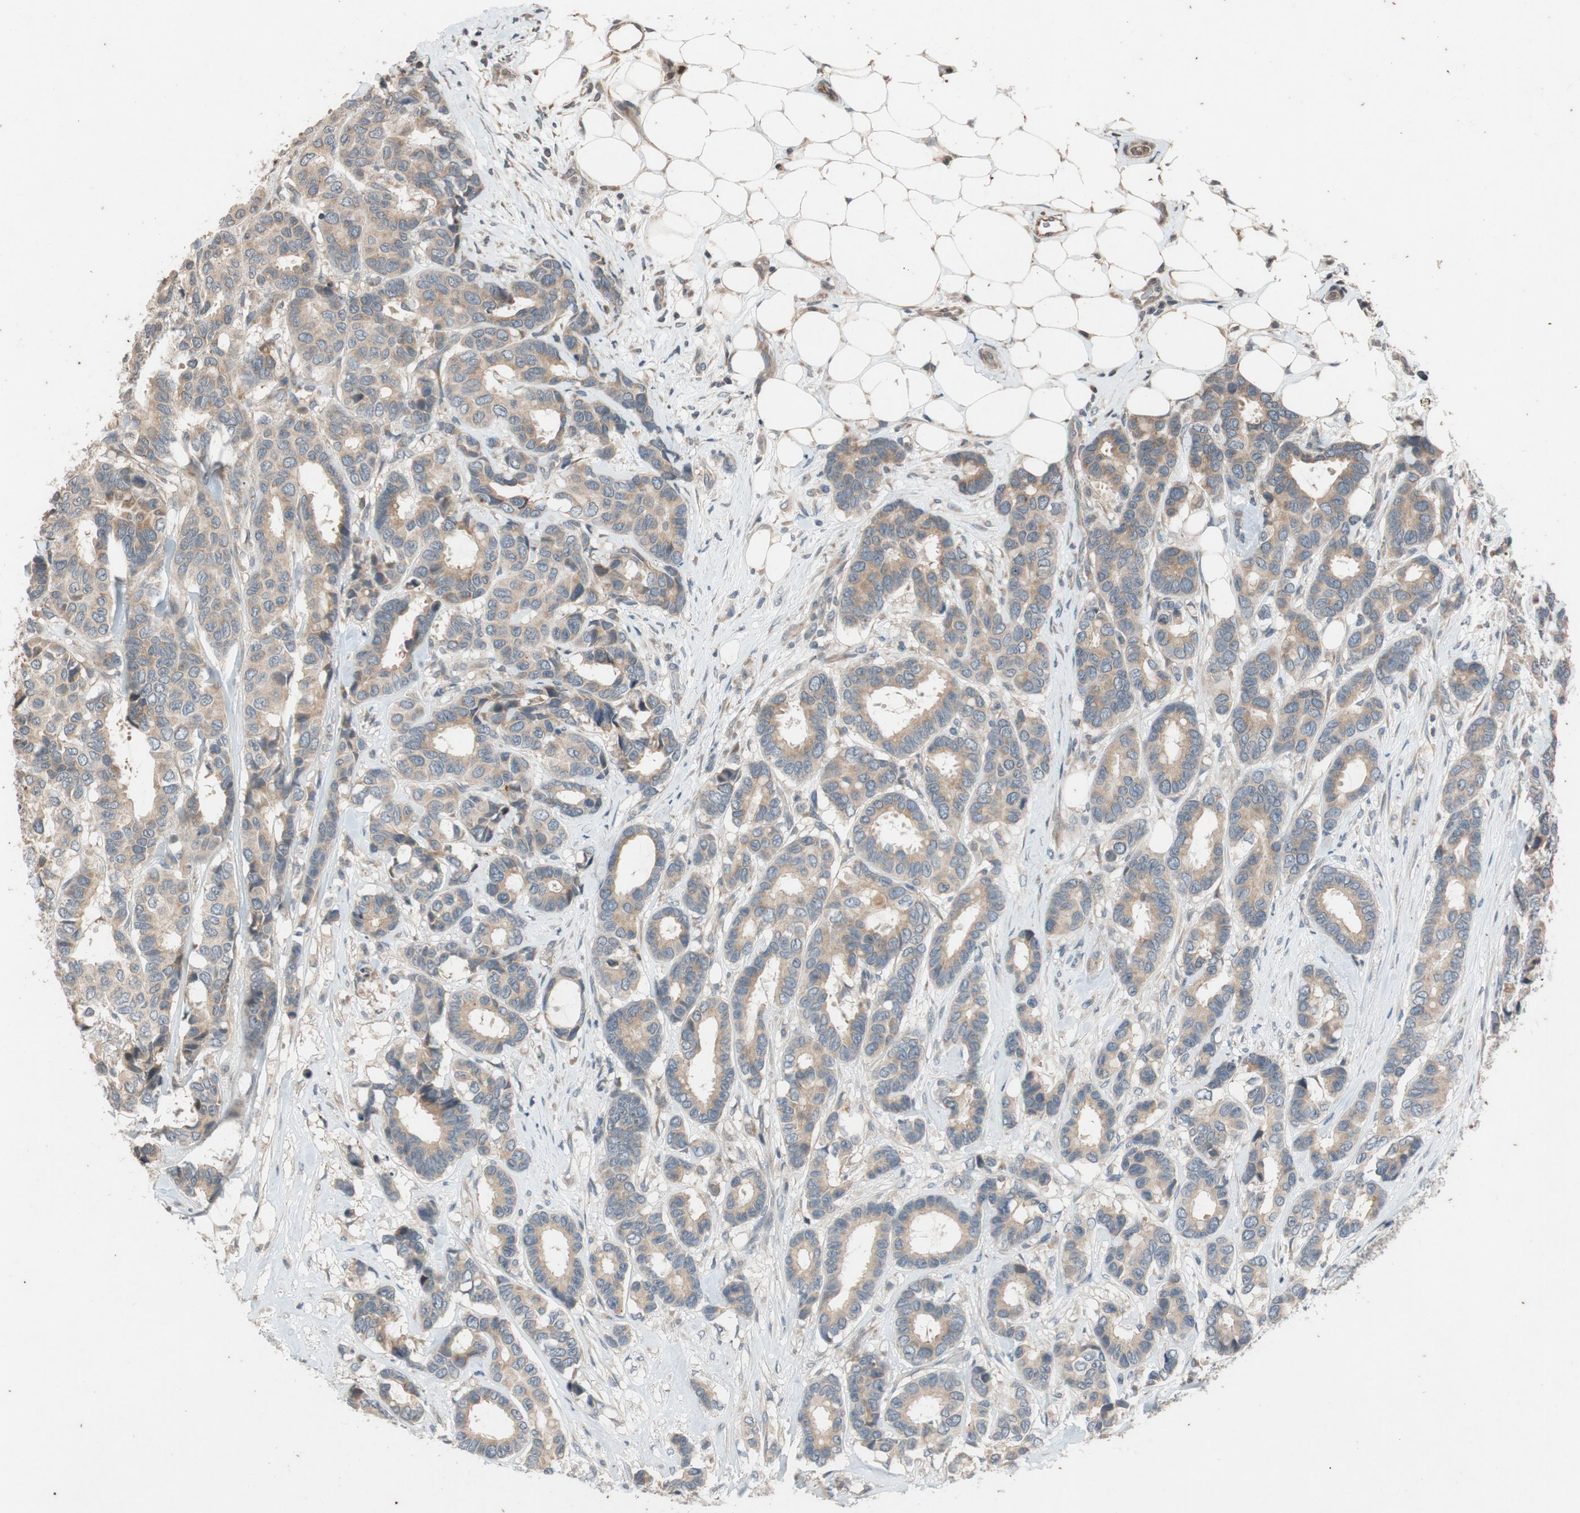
{"staining": {"intensity": "moderate", "quantity": ">75%", "location": "cytoplasmic/membranous"}, "tissue": "breast cancer", "cell_type": "Tumor cells", "image_type": "cancer", "snomed": [{"axis": "morphology", "description": "Duct carcinoma"}, {"axis": "topography", "description": "Breast"}], "caption": "Intraductal carcinoma (breast) stained for a protein (brown) displays moderate cytoplasmic/membranous positive staining in about >75% of tumor cells.", "gene": "ATP2C1", "patient": {"sex": "female", "age": 87}}